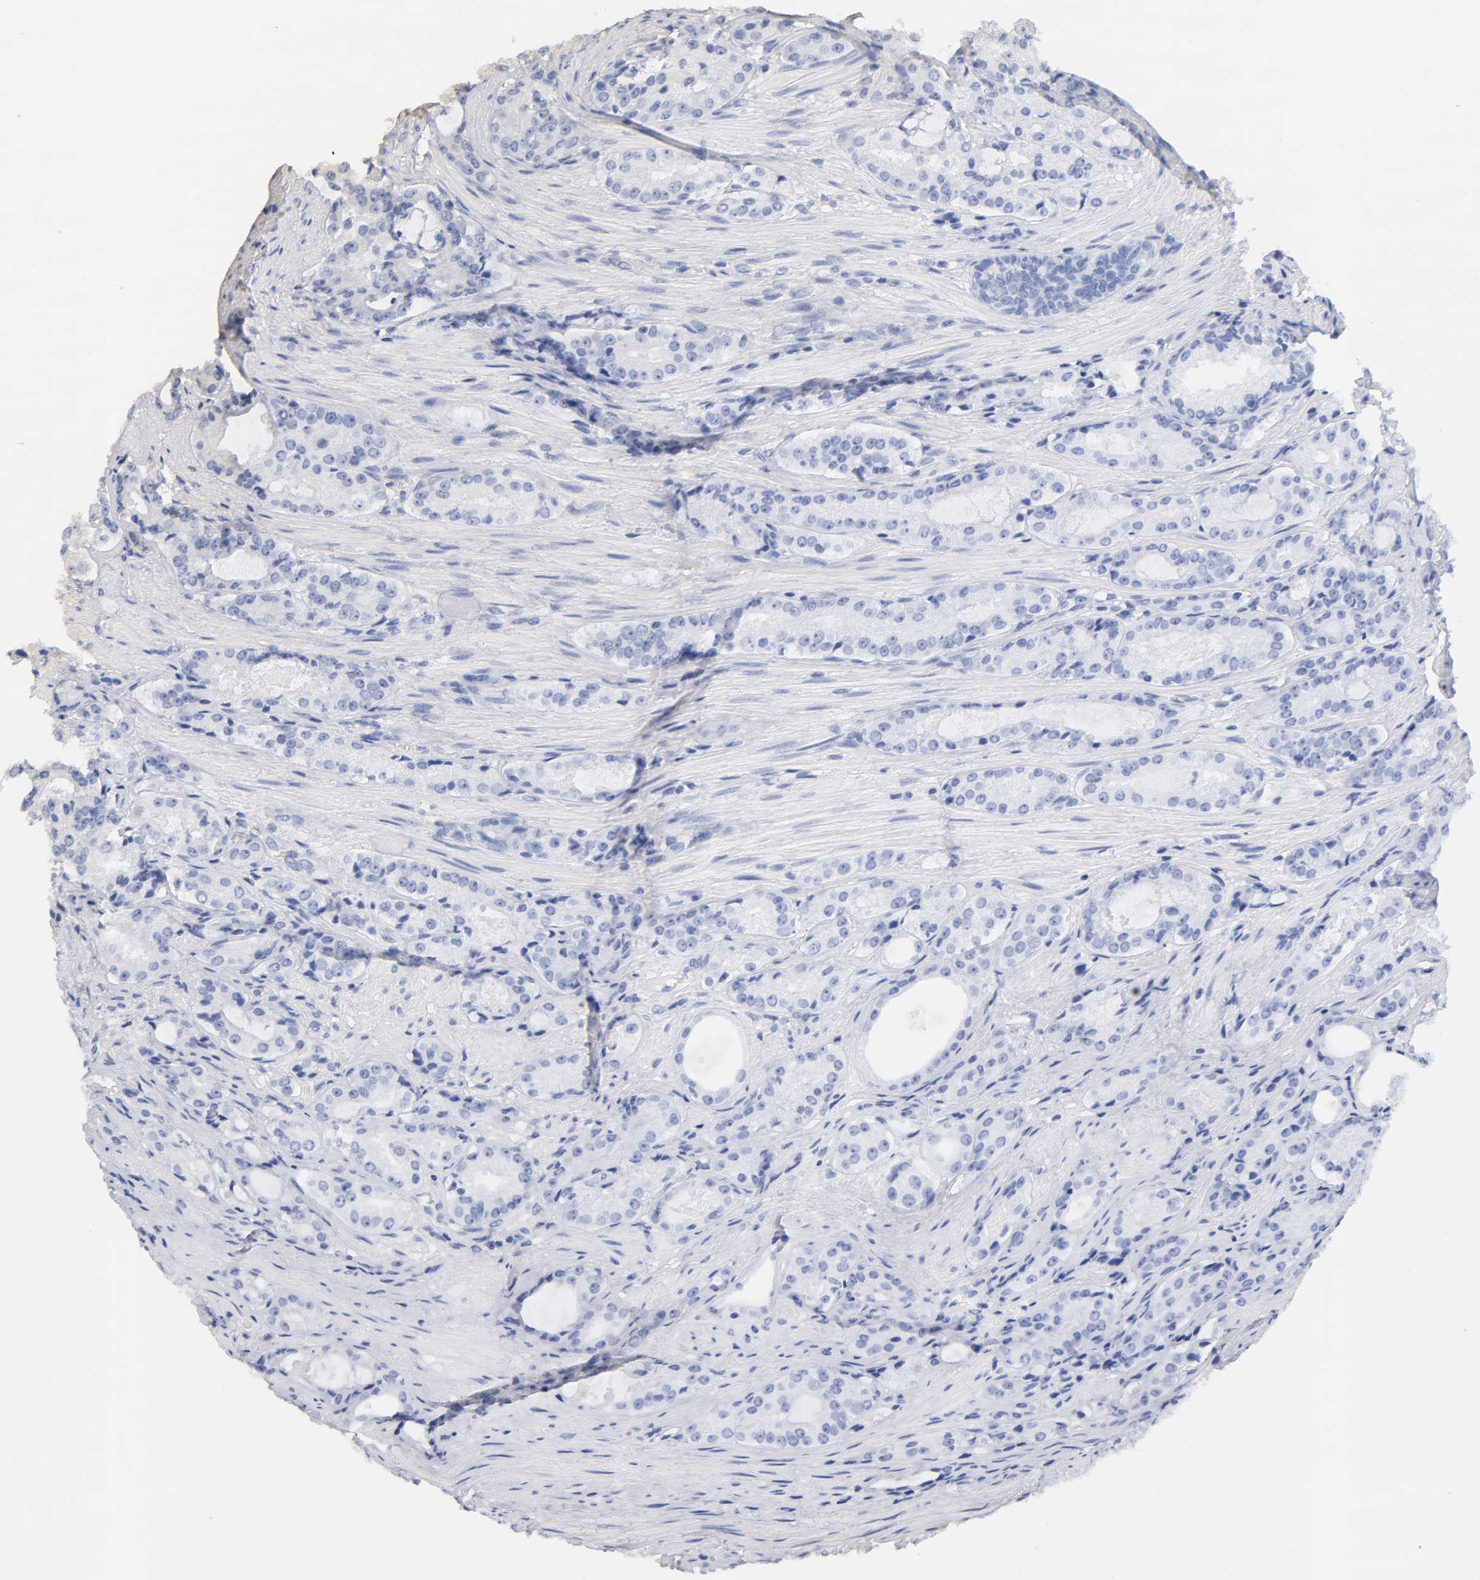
{"staining": {"intensity": "negative", "quantity": "none", "location": "none"}, "tissue": "prostate cancer", "cell_type": "Tumor cells", "image_type": "cancer", "snomed": [{"axis": "morphology", "description": "Adenocarcinoma, High grade"}, {"axis": "topography", "description": "Prostate"}], "caption": "Prostate high-grade adenocarcinoma was stained to show a protein in brown. There is no significant expression in tumor cells. (DAB immunohistochemistry (IHC) visualized using brightfield microscopy, high magnification).", "gene": "VSIG4", "patient": {"sex": "male", "age": 72}}